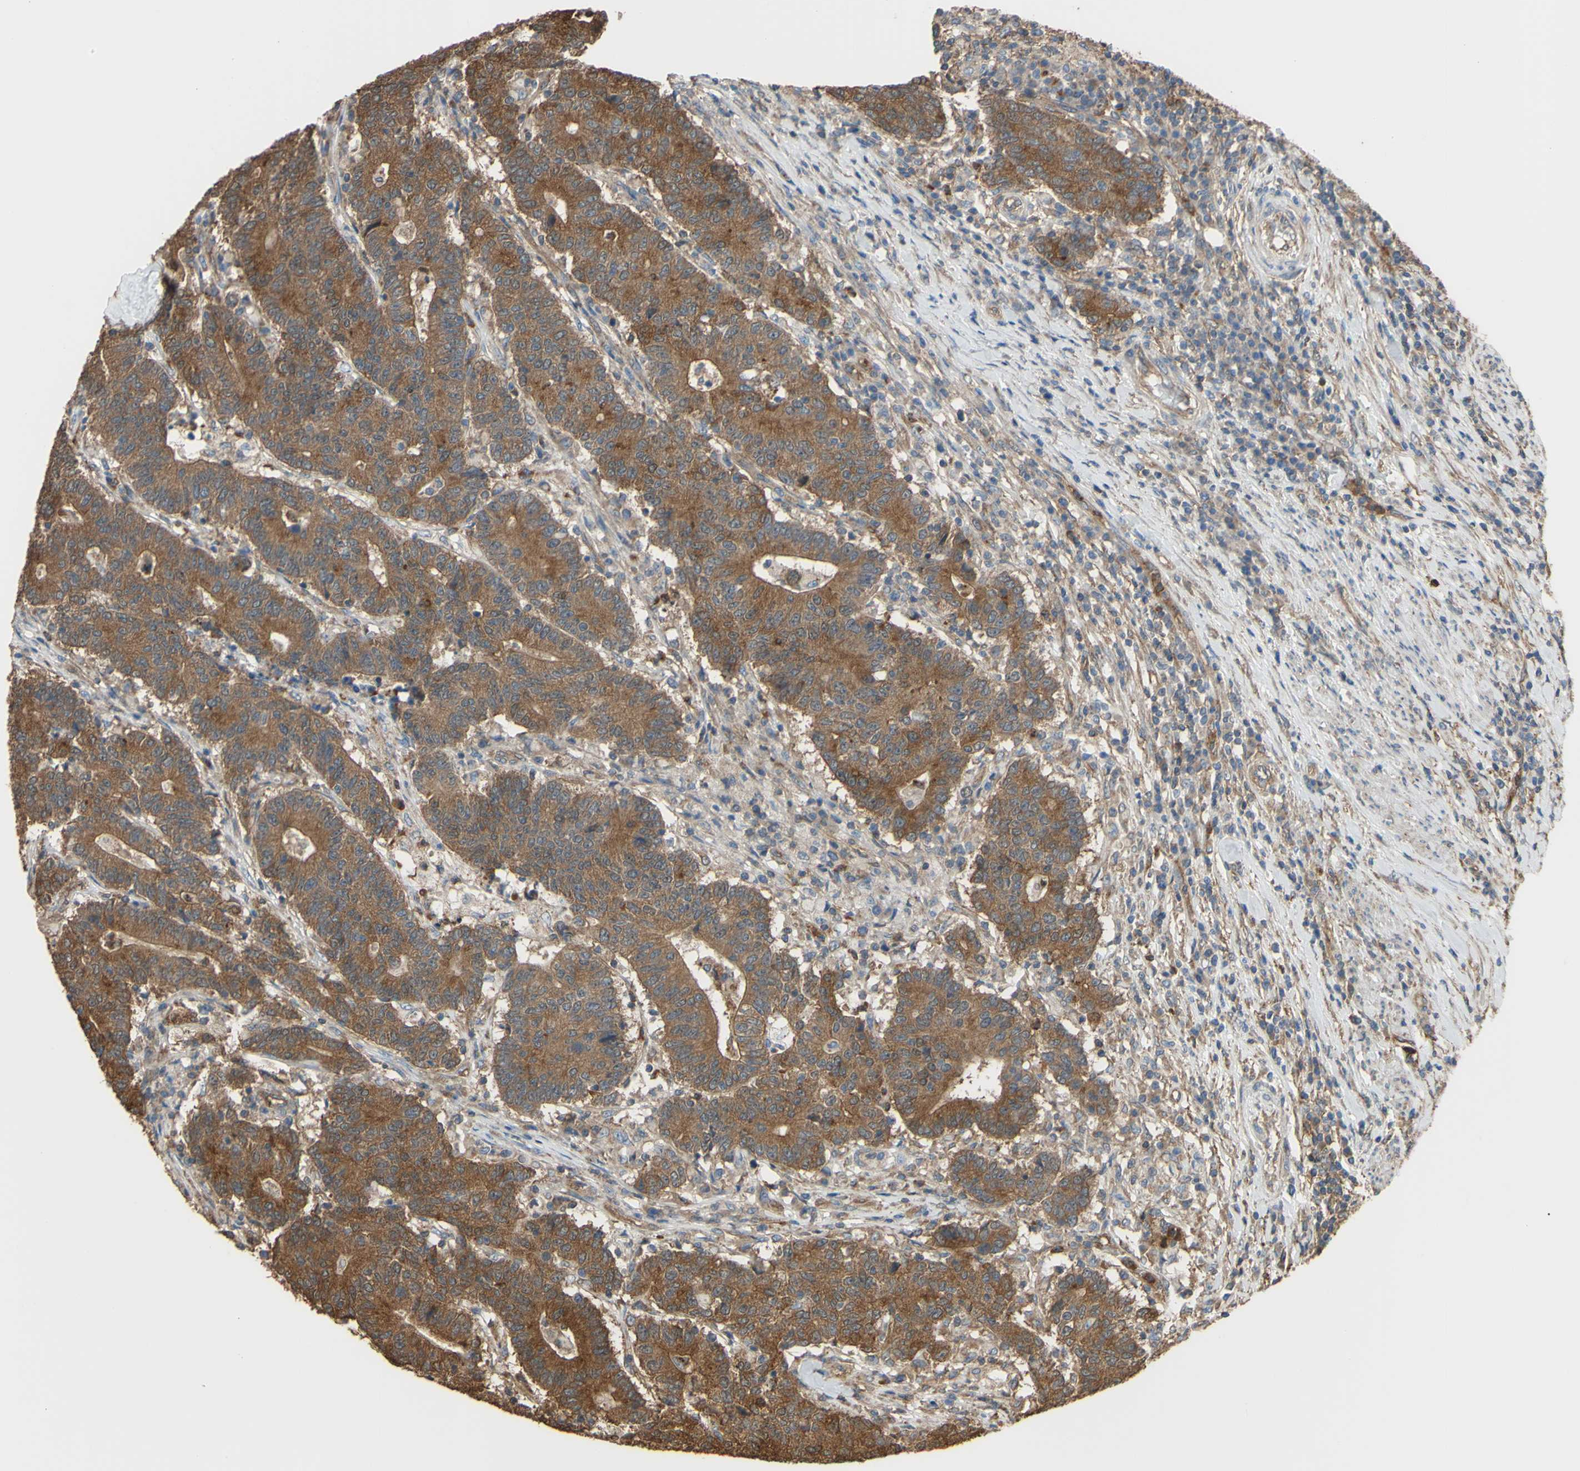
{"staining": {"intensity": "strong", "quantity": ">75%", "location": "cytoplasmic/membranous"}, "tissue": "colorectal cancer", "cell_type": "Tumor cells", "image_type": "cancer", "snomed": [{"axis": "morphology", "description": "Normal tissue, NOS"}, {"axis": "morphology", "description": "Adenocarcinoma, NOS"}, {"axis": "topography", "description": "Colon"}], "caption": "Human colorectal cancer (adenocarcinoma) stained with a protein marker reveals strong staining in tumor cells.", "gene": "CTTN", "patient": {"sex": "female", "age": 75}}